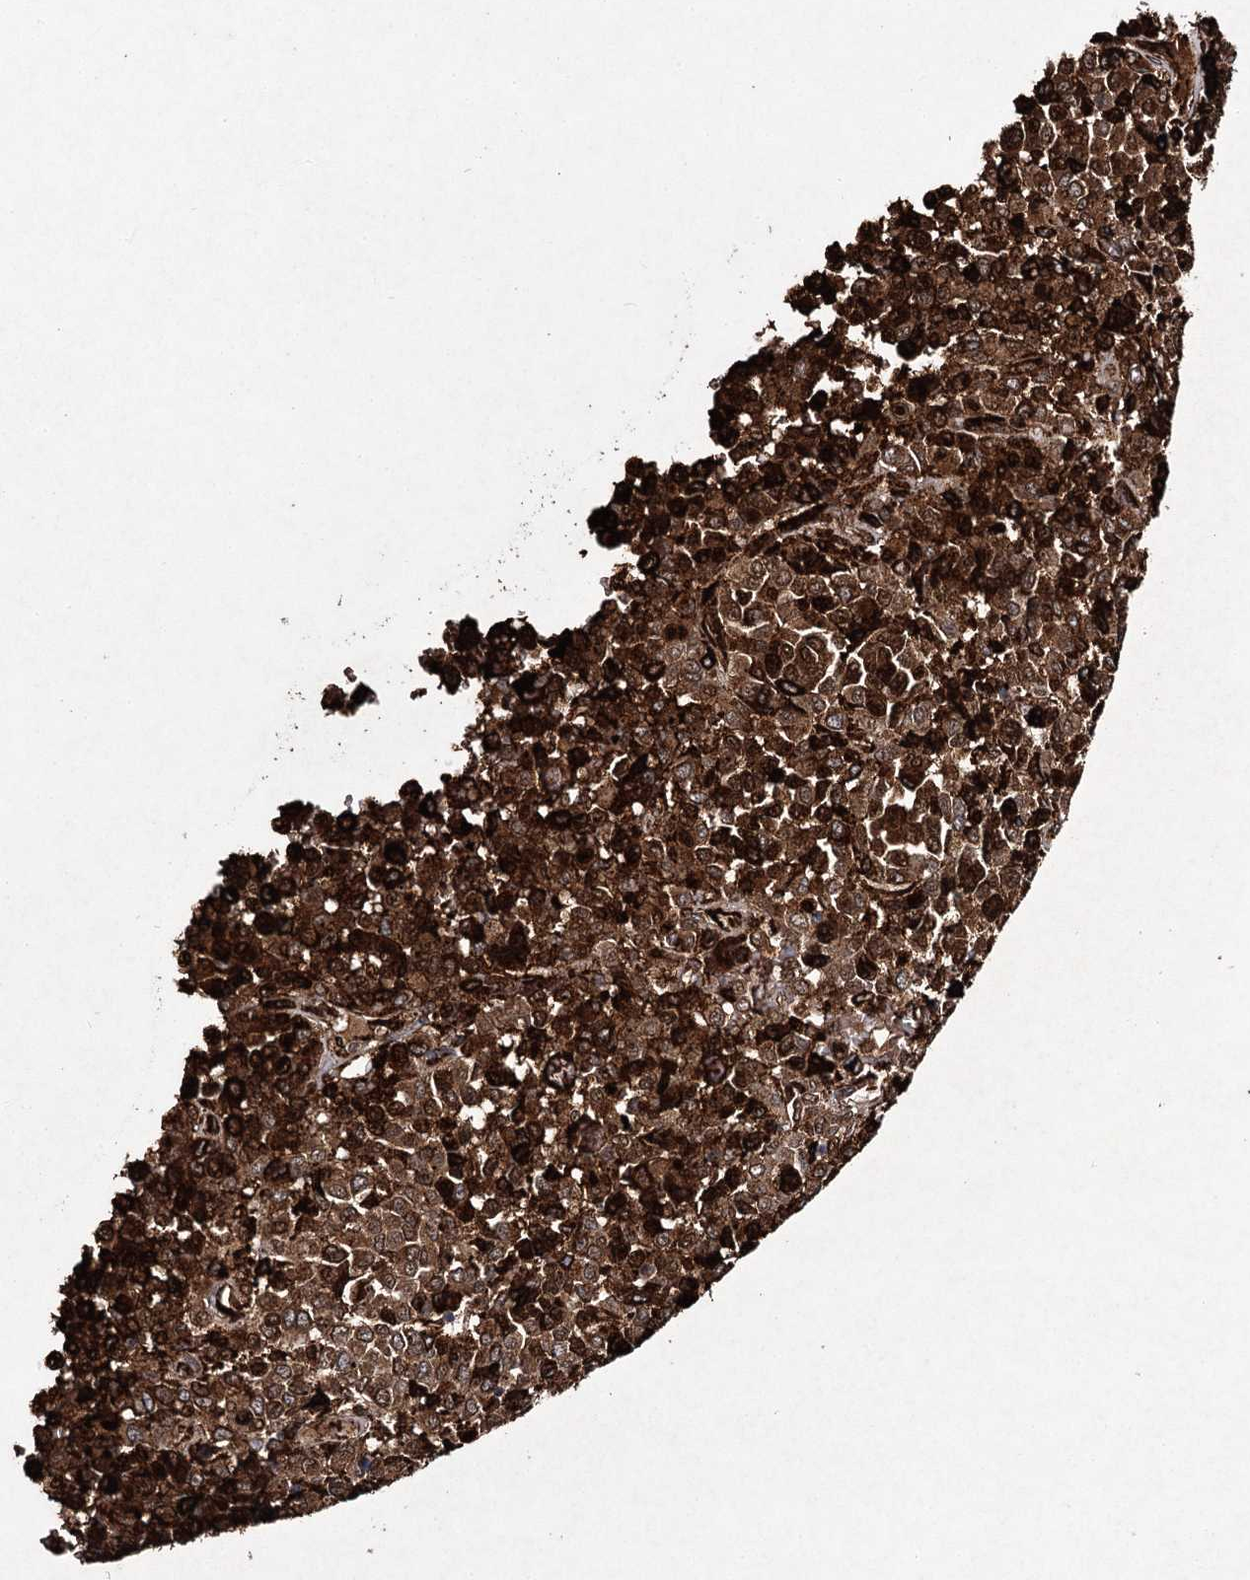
{"staining": {"intensity": "strong", "quantity": ">75%", "location": "cytoplasmic/membranous,nuclear"}, "tissue": "melanoma", "cell_type": "Tumor cells", "image_type": "cancer", "snomed": [{"axis": "morphology", "description": "Malignant melanoma, Metastatic site"}, {"axis": "topography", "description": "Pancreas"}], "caption": "The histopathology image shows a brown stain indicating the presence of a protein in the cytoplasmic/membranous and nuclear of tumor cells in malignant melanoma (metastatic site). (Brightfield microscopy of DAB IHC at high magnification).", "gene": "DCUN1D4", "patient": {"sex": "female", "age": 30}}